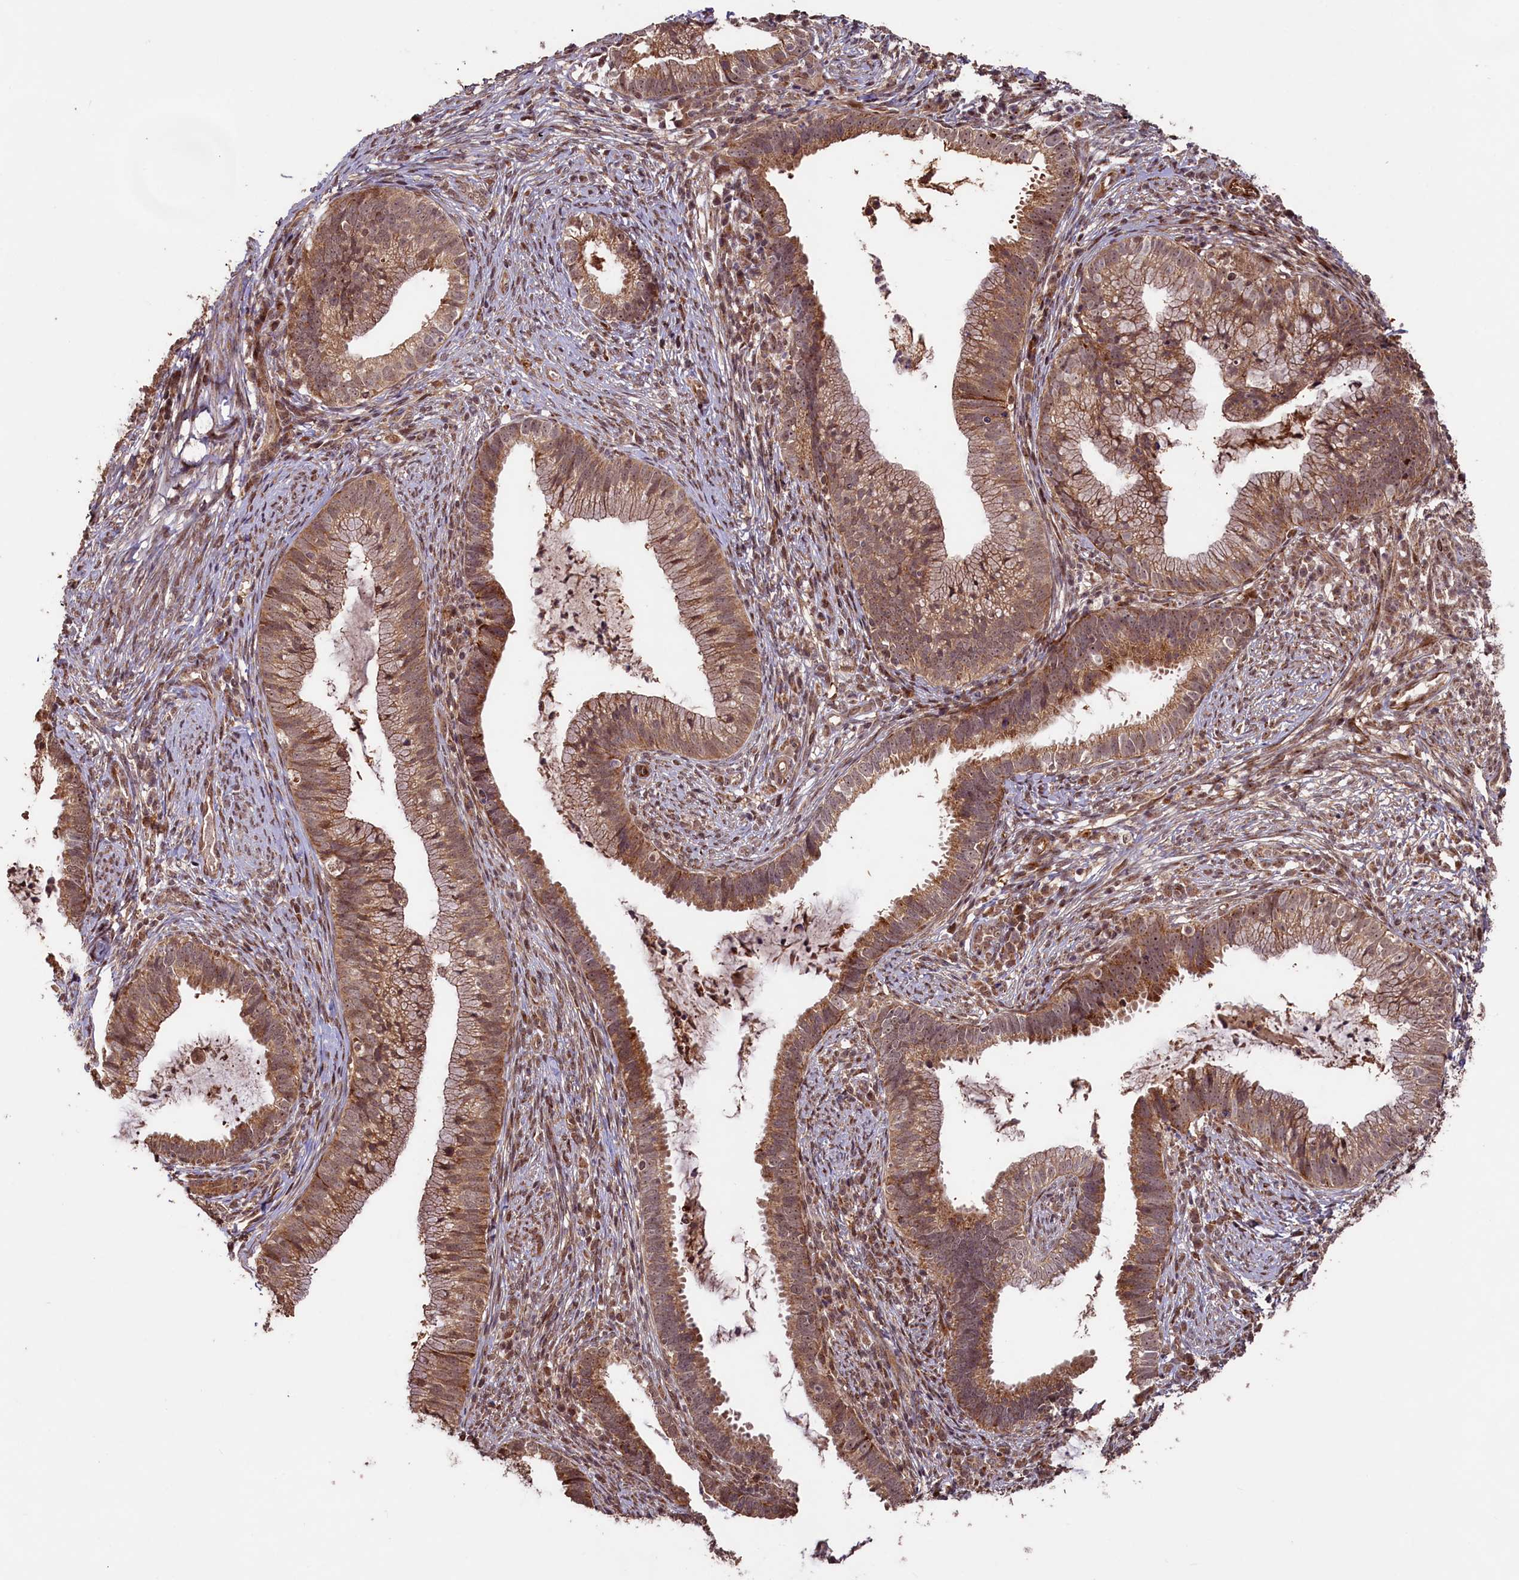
{"staining": {"intensity": "moderate", "quantity": ">75%", "location": "cytoplasmic/membranous,nuclear"}, "tissue": "cervical cancer", "cell_type": "Tumor cells", "image_type": "cancer", "snomed": [{"axis": "morphology", "description": "Adenocarcinoma, NOS"}, {"axis": "topography", "description": "Cervix"}], "caption": "Protein expression by immunohistochemistry reveals moderate cytoplasmic/membranous and nuclear positivity in approximately >75% of tumor cells in cervical cancer (adenocarcinoma).", "gene": "SHPRH", "patient": {"sex": "female", "age": 36}}